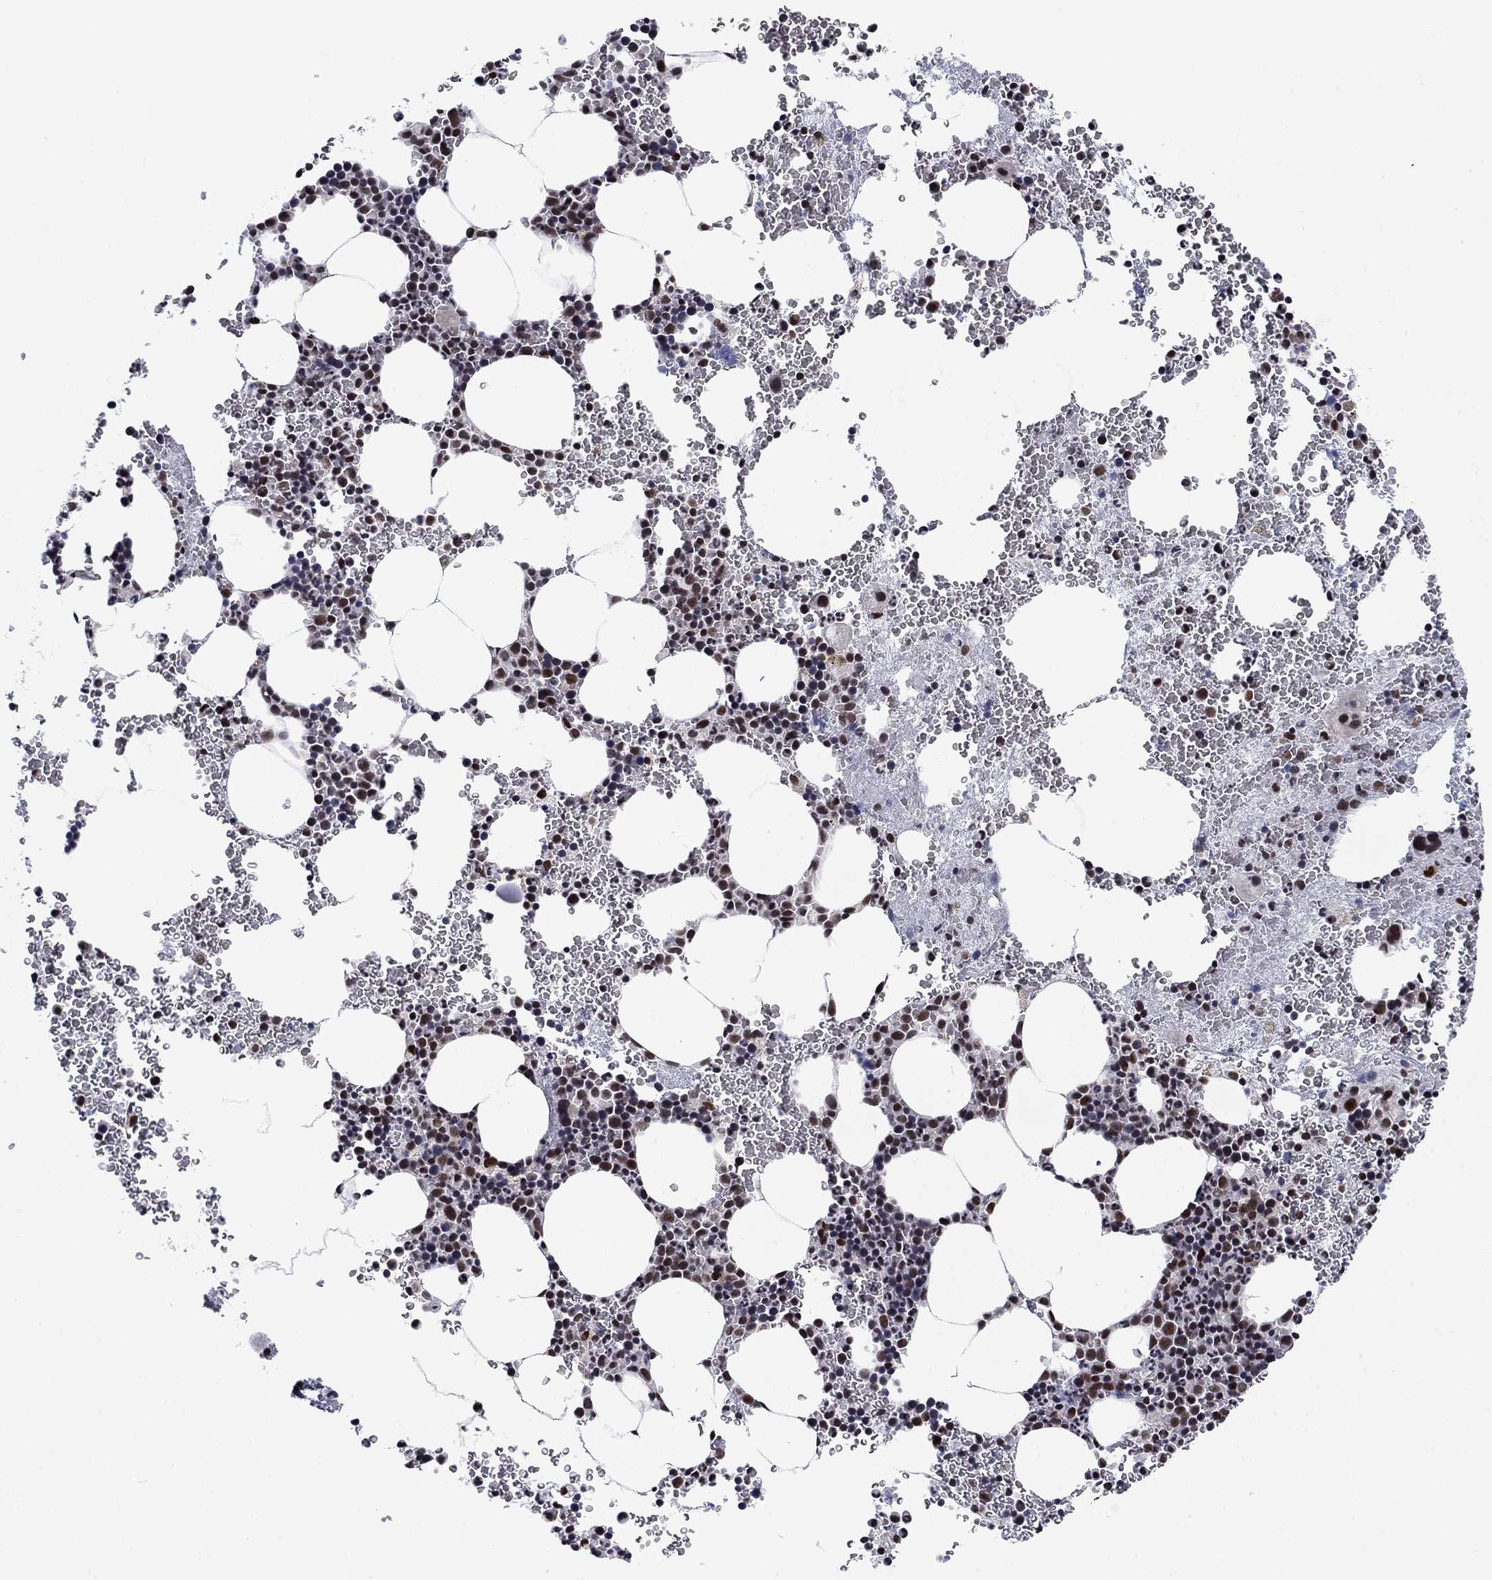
{"staining": {"intensity": "strong", "quantity": "25%-75%", "location": "nuclear"}, "tissue": "bone marrow", "cell_type": "Hematopoietic cells", "image_type": "normal", "snomed": [{"axis": "morphology", "description": "Normal tissue, NOS"}, {"axis": "topography", "description": "Bone marrow"}], "caption": "A micrograph of human bone marrow stained for a protein exhibits strong nuclear brown staining in hematopoietic cells. The staining was performed using DAB, with brown indicating positive protein expression. Nuclei are stained blue with hematoxylin.", "gene": "RPRD1B", "patient": {"sex": "male", "age": 50}}